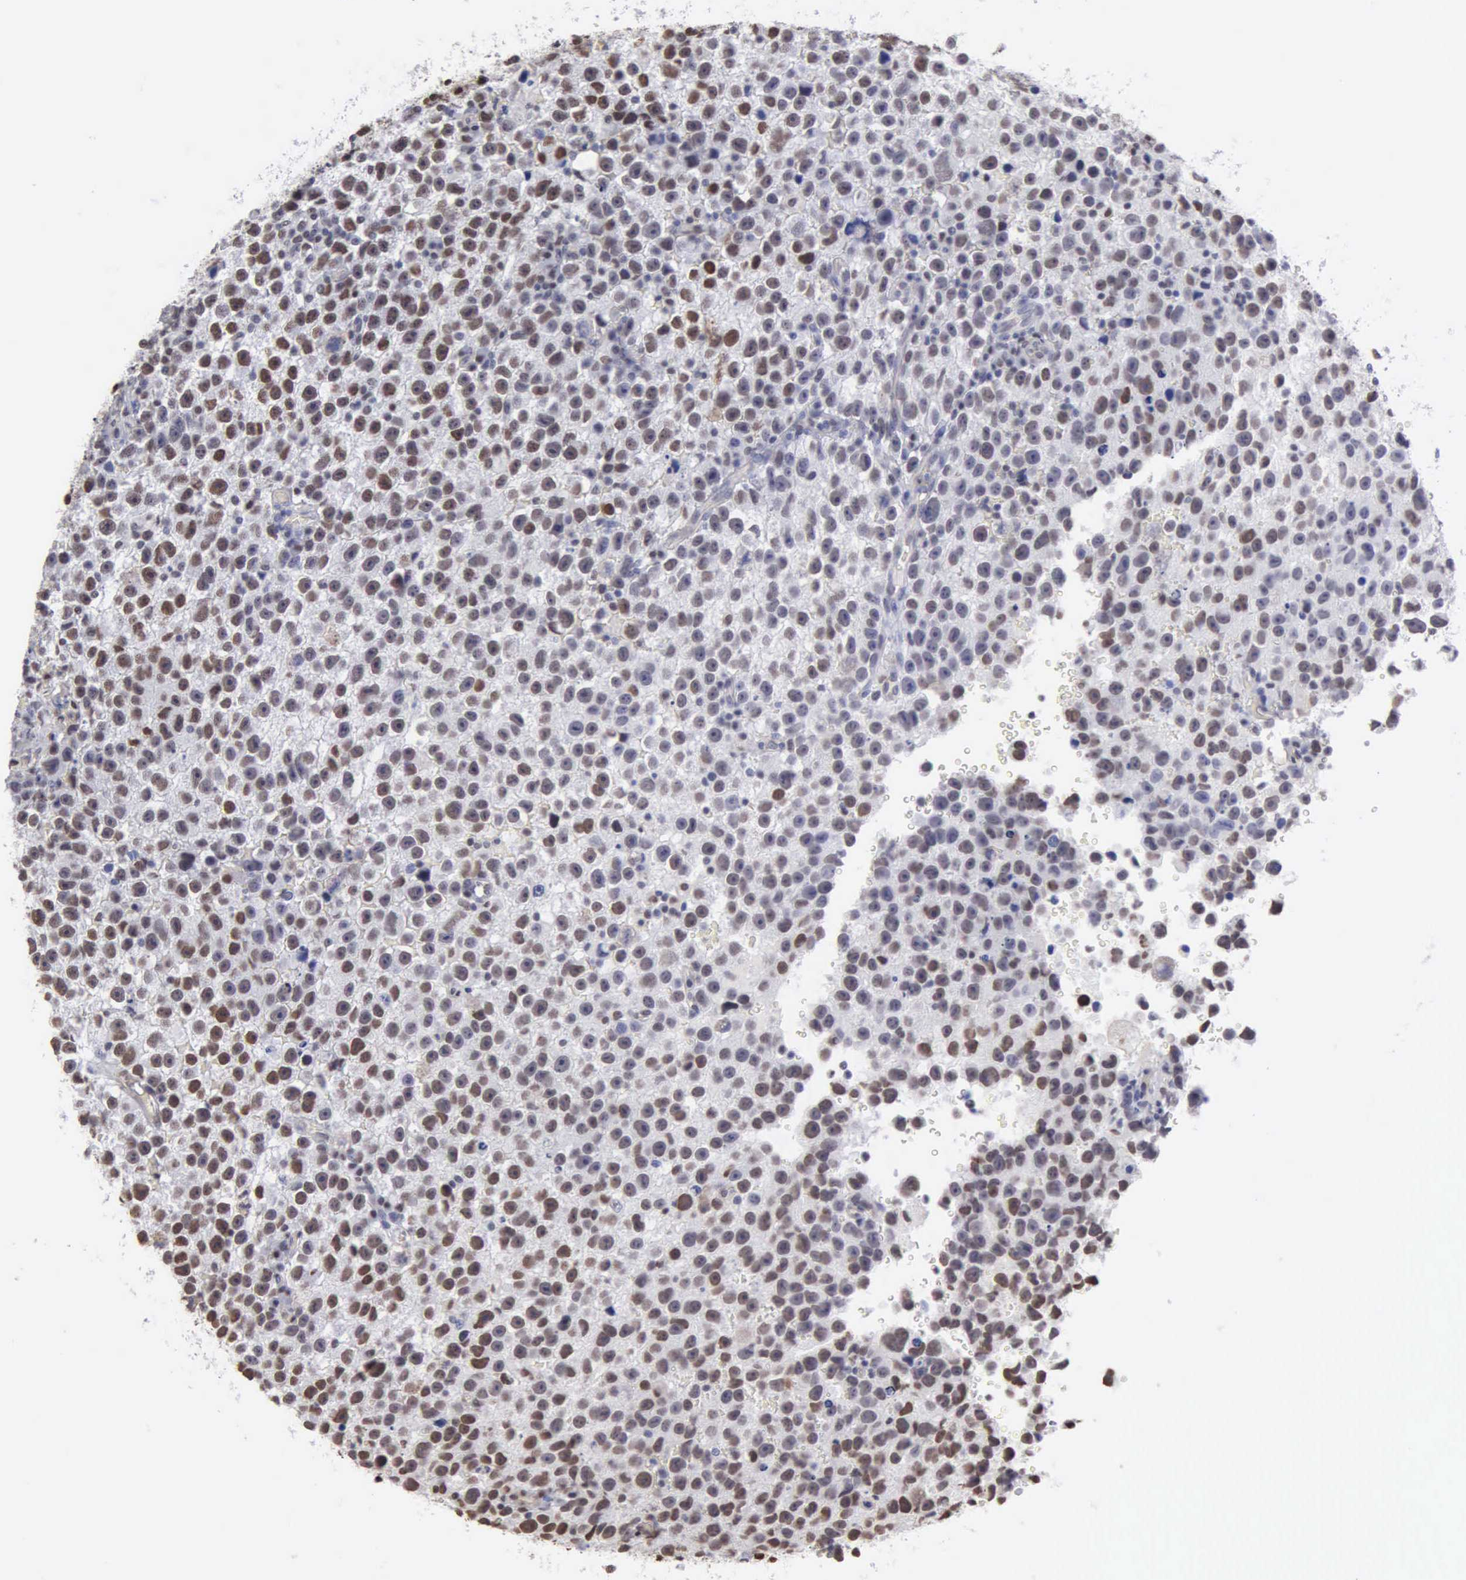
{"staining": {"intensity": "moderate", "quantity": "25%-75%", "location": "nuclear"}, "tissue": "testis cancer", "cell_type": "Tumor cells", "image_type": "cancer", "snomed": [{"axis": "morphology", "description": "Seminoma, NOS"}, {"axis": "topography", "description": "Testis"}], "caption": "A brown stain shows moderate nuclear positivity of a protein in human testis cancer tumor cells.", "gene": "CCNG1", "patient": {"sex": "male", "age": 33}}